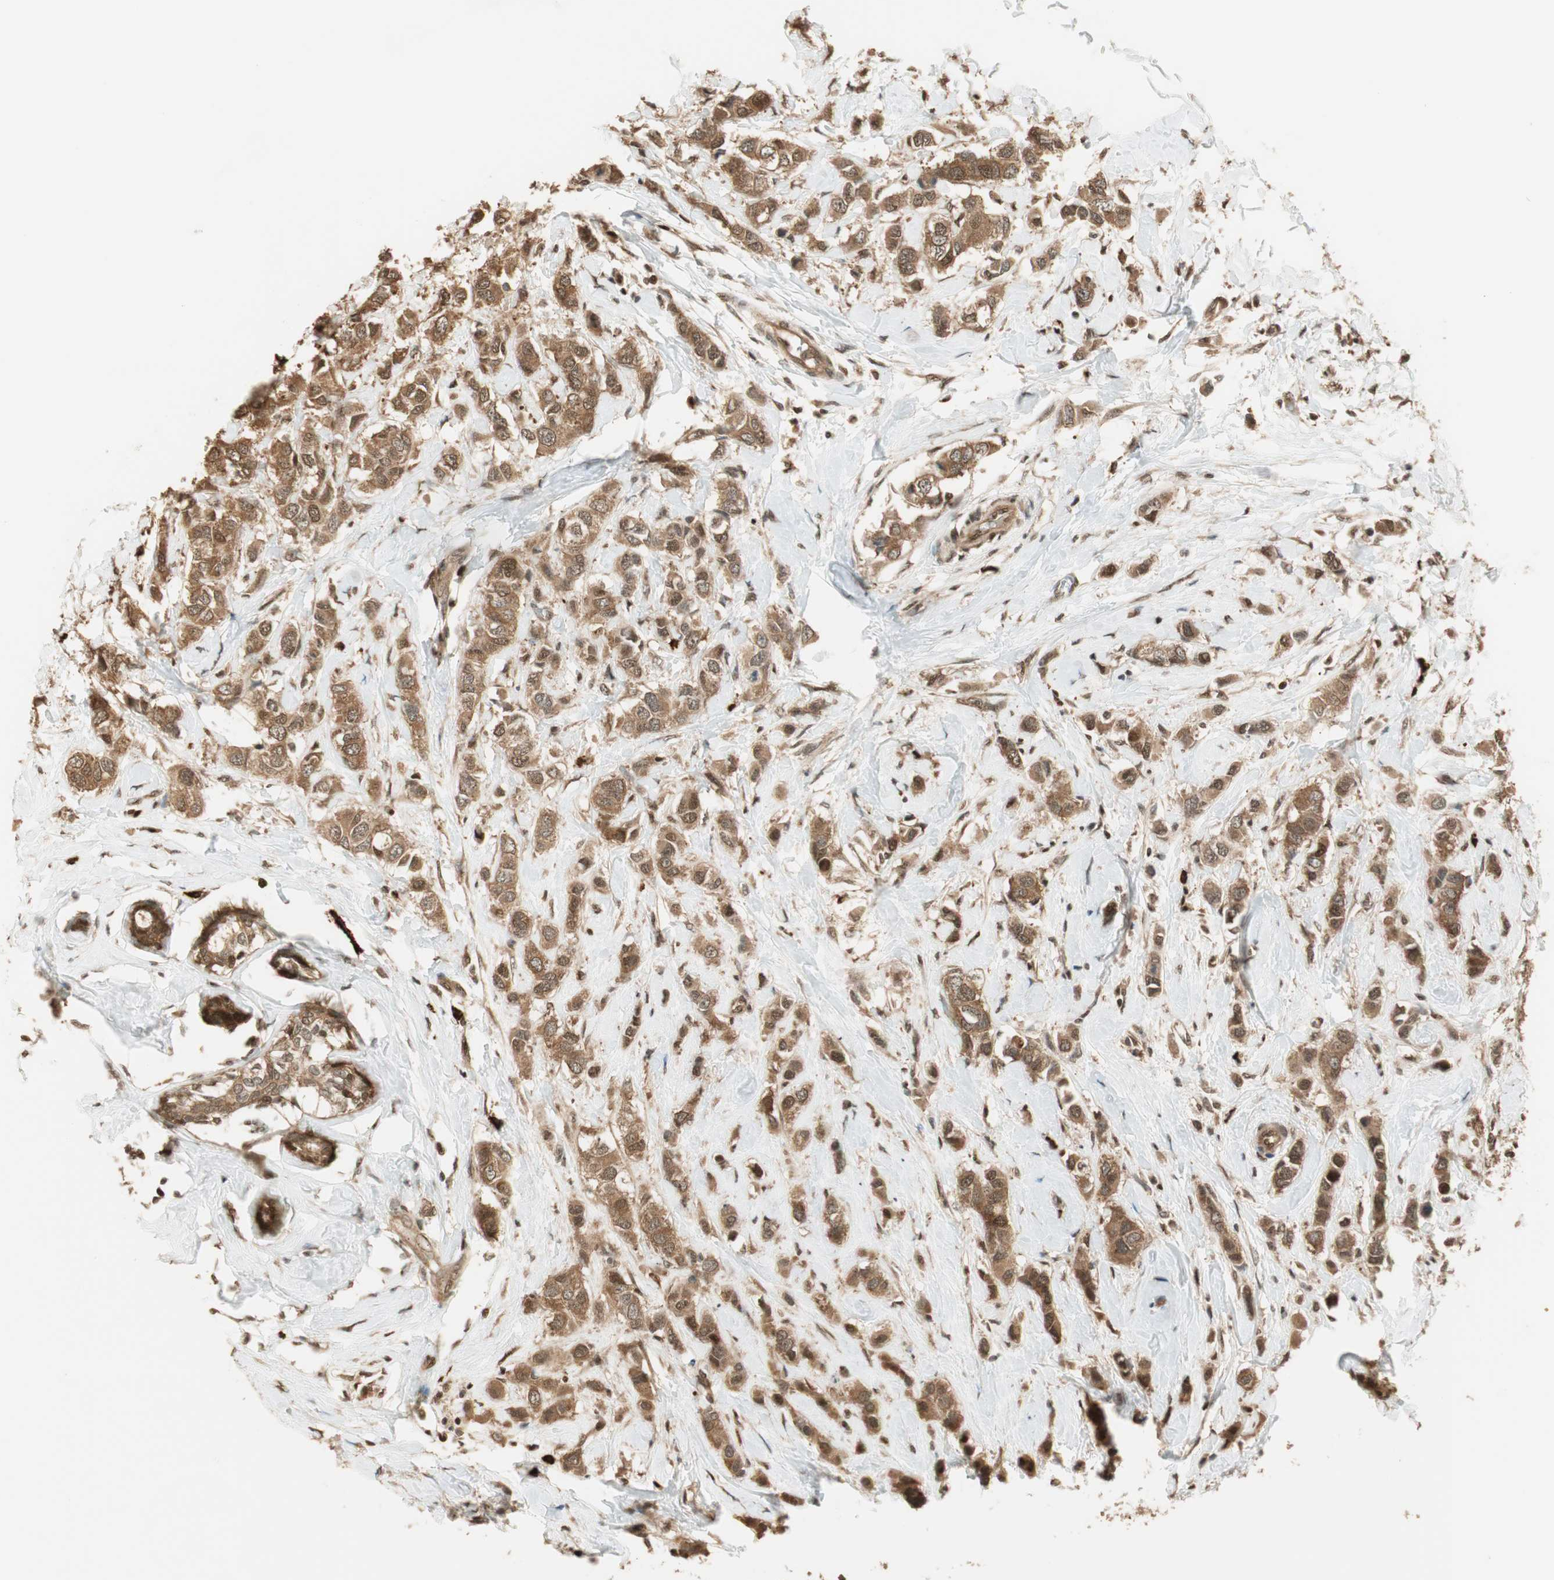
{"staining": {"intensity": "moderate", "quantity": ">75%", "location": "cytoplasmic/membranous,nuclear"}, "tissue": "breast cancer", "cell_type": "Tumor cells", "image_type": "cancer", "snomed": [{"axis": "morphology", "description": "Duct carcinoma"}, {"axis": "topography", "description": "Breast"}], "caption": "Immunohistochemistry (IHC) (DAB (3,3'-diaminobenzidine)) staining of human breast cancer (intraductal carcinoma) exhibits moderate cytoplasmic/membranous and nuclear protein positivity in approximately >75% of tumor cells.", "gene": "ZNF443", "patient": {"sex": "female", "age": 50}}